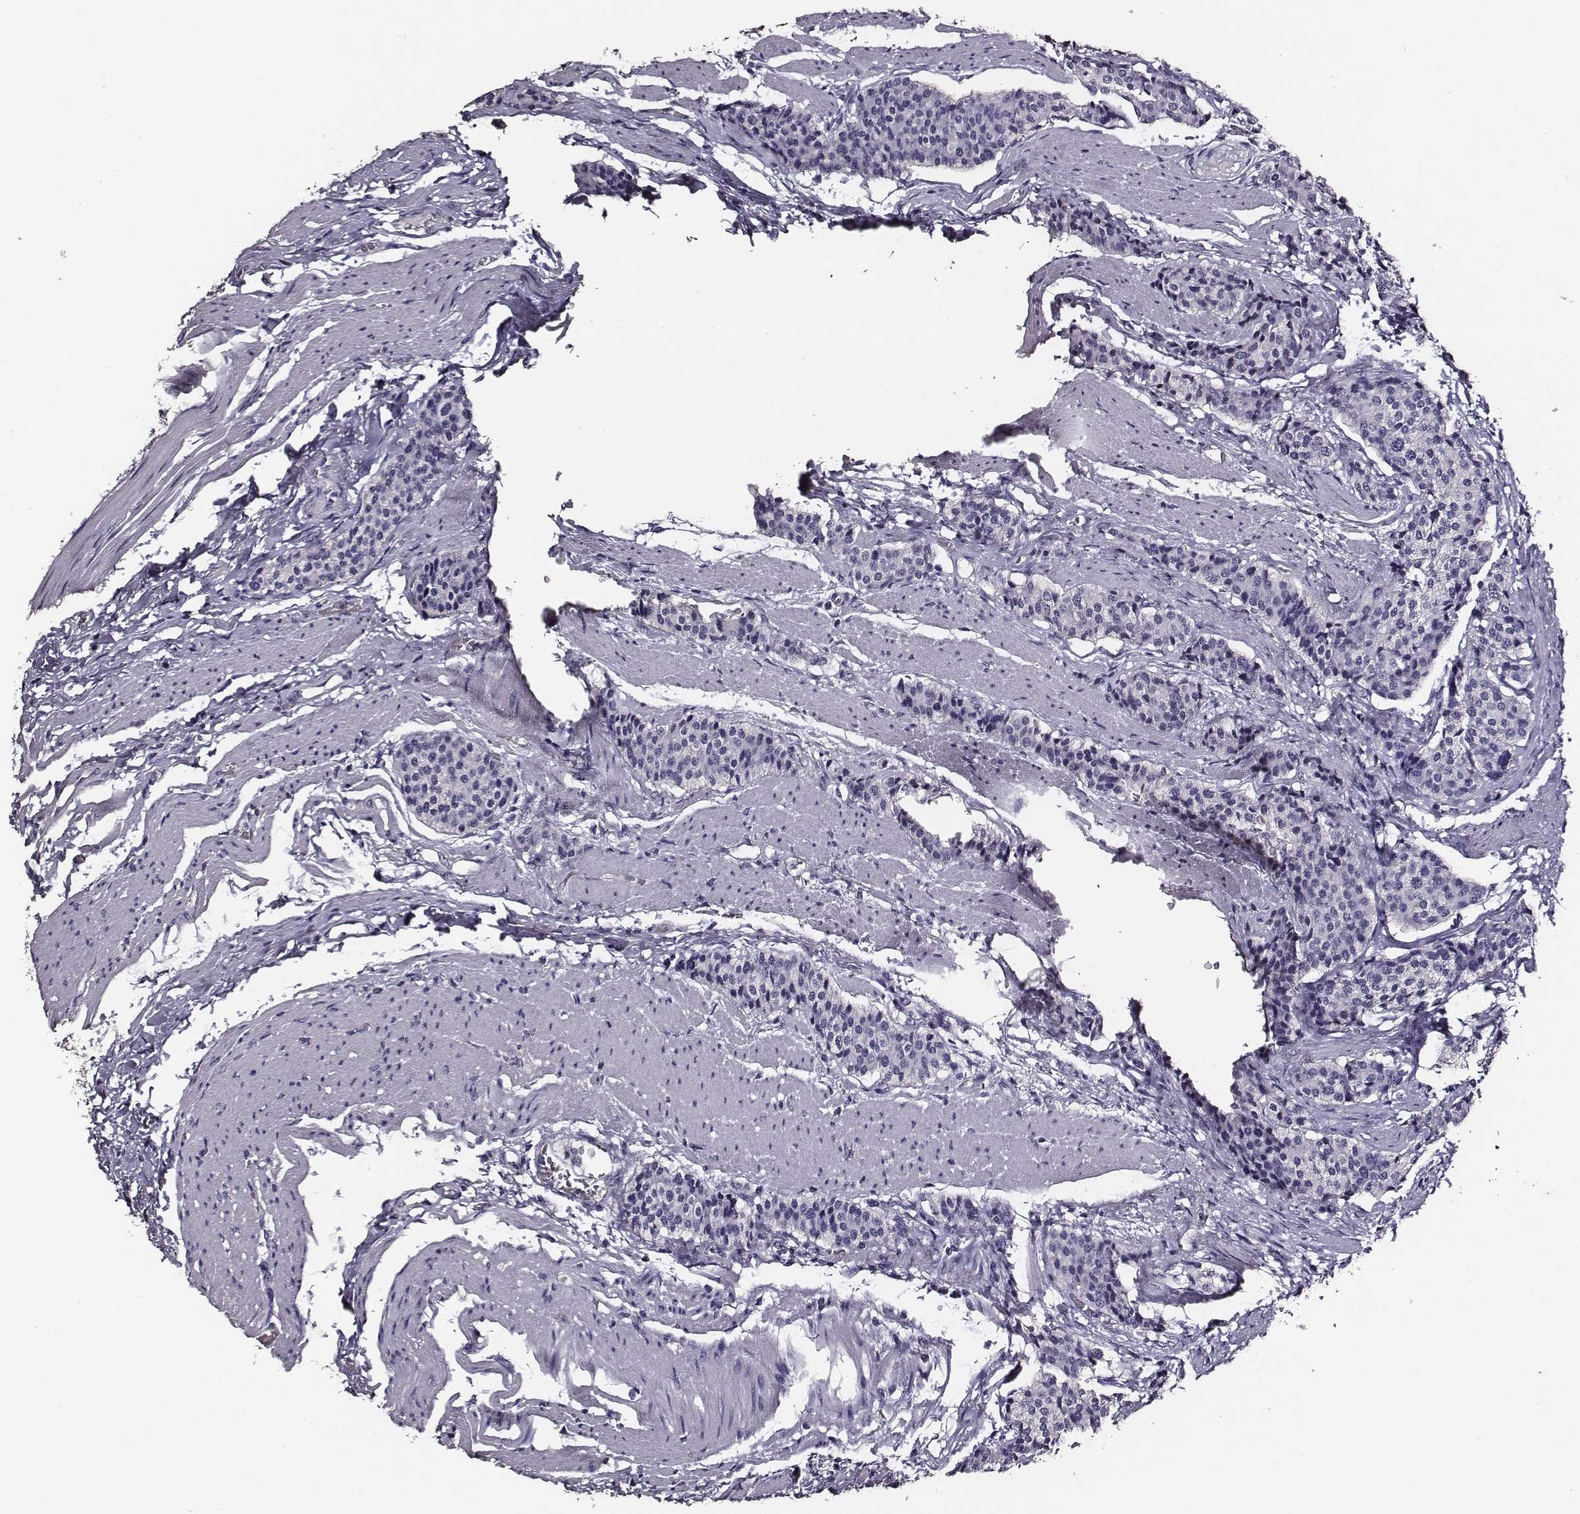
{"staining": {"intensity": "negative", "quantity": "none", "location": "none"}, "tissue": "carcinoid", "cell_type": "Tumor cells", "image_type": "cancer", "snomed": [{"axis": "morphology", "description": "Carcinoid, malignant, NOS"}, {"axis": "topography", "description": "Small intestine"}], "caption": "Protein analysis of malignant carcinoid displays no significant expression in tumor cells. (DAB immunohistochemistry visualized using brightfield microscopy, high magnification).", "gene": "AADAT", "patient": {"sex": "male", "age": 73}}